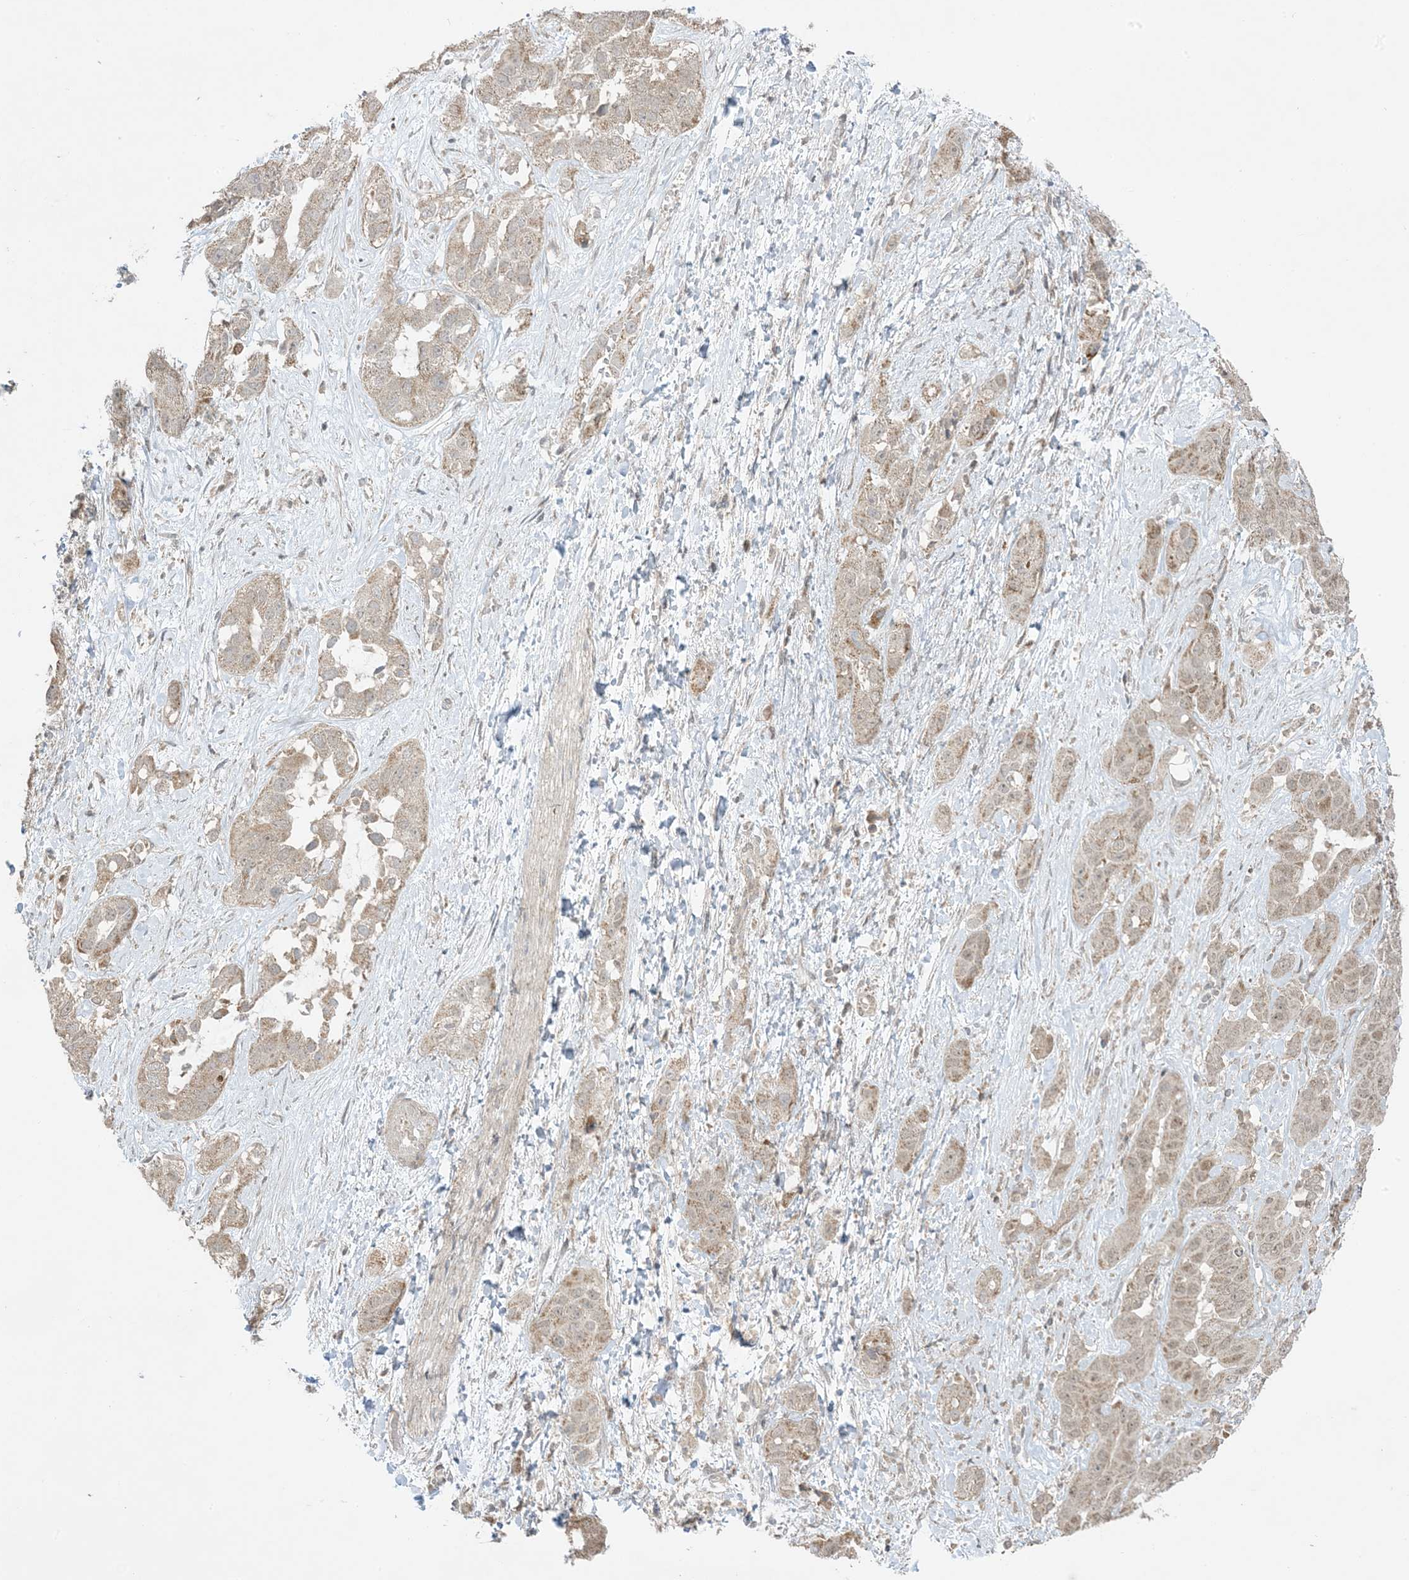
{"staining": {"intensity": "moderate", "quantity": ">75%", "location": "cytoplasmic/membranous"}, "tissue": "liver cancer", "cell_type": "Tumor cells", "image_type": "cancer", "snomed": [{"axis": "morphology", "description": "Cholangiocarcinoma"}, {"axis": "topography", "description": "Liver"}], "caption": "A brown stain shows moderate cytoplasmic/membranous expression of a protein in human liver cholangiocarcinoma tumor cells.", "gene": "PHLDB2", "patient": {"sex": "female", "age": 52}}